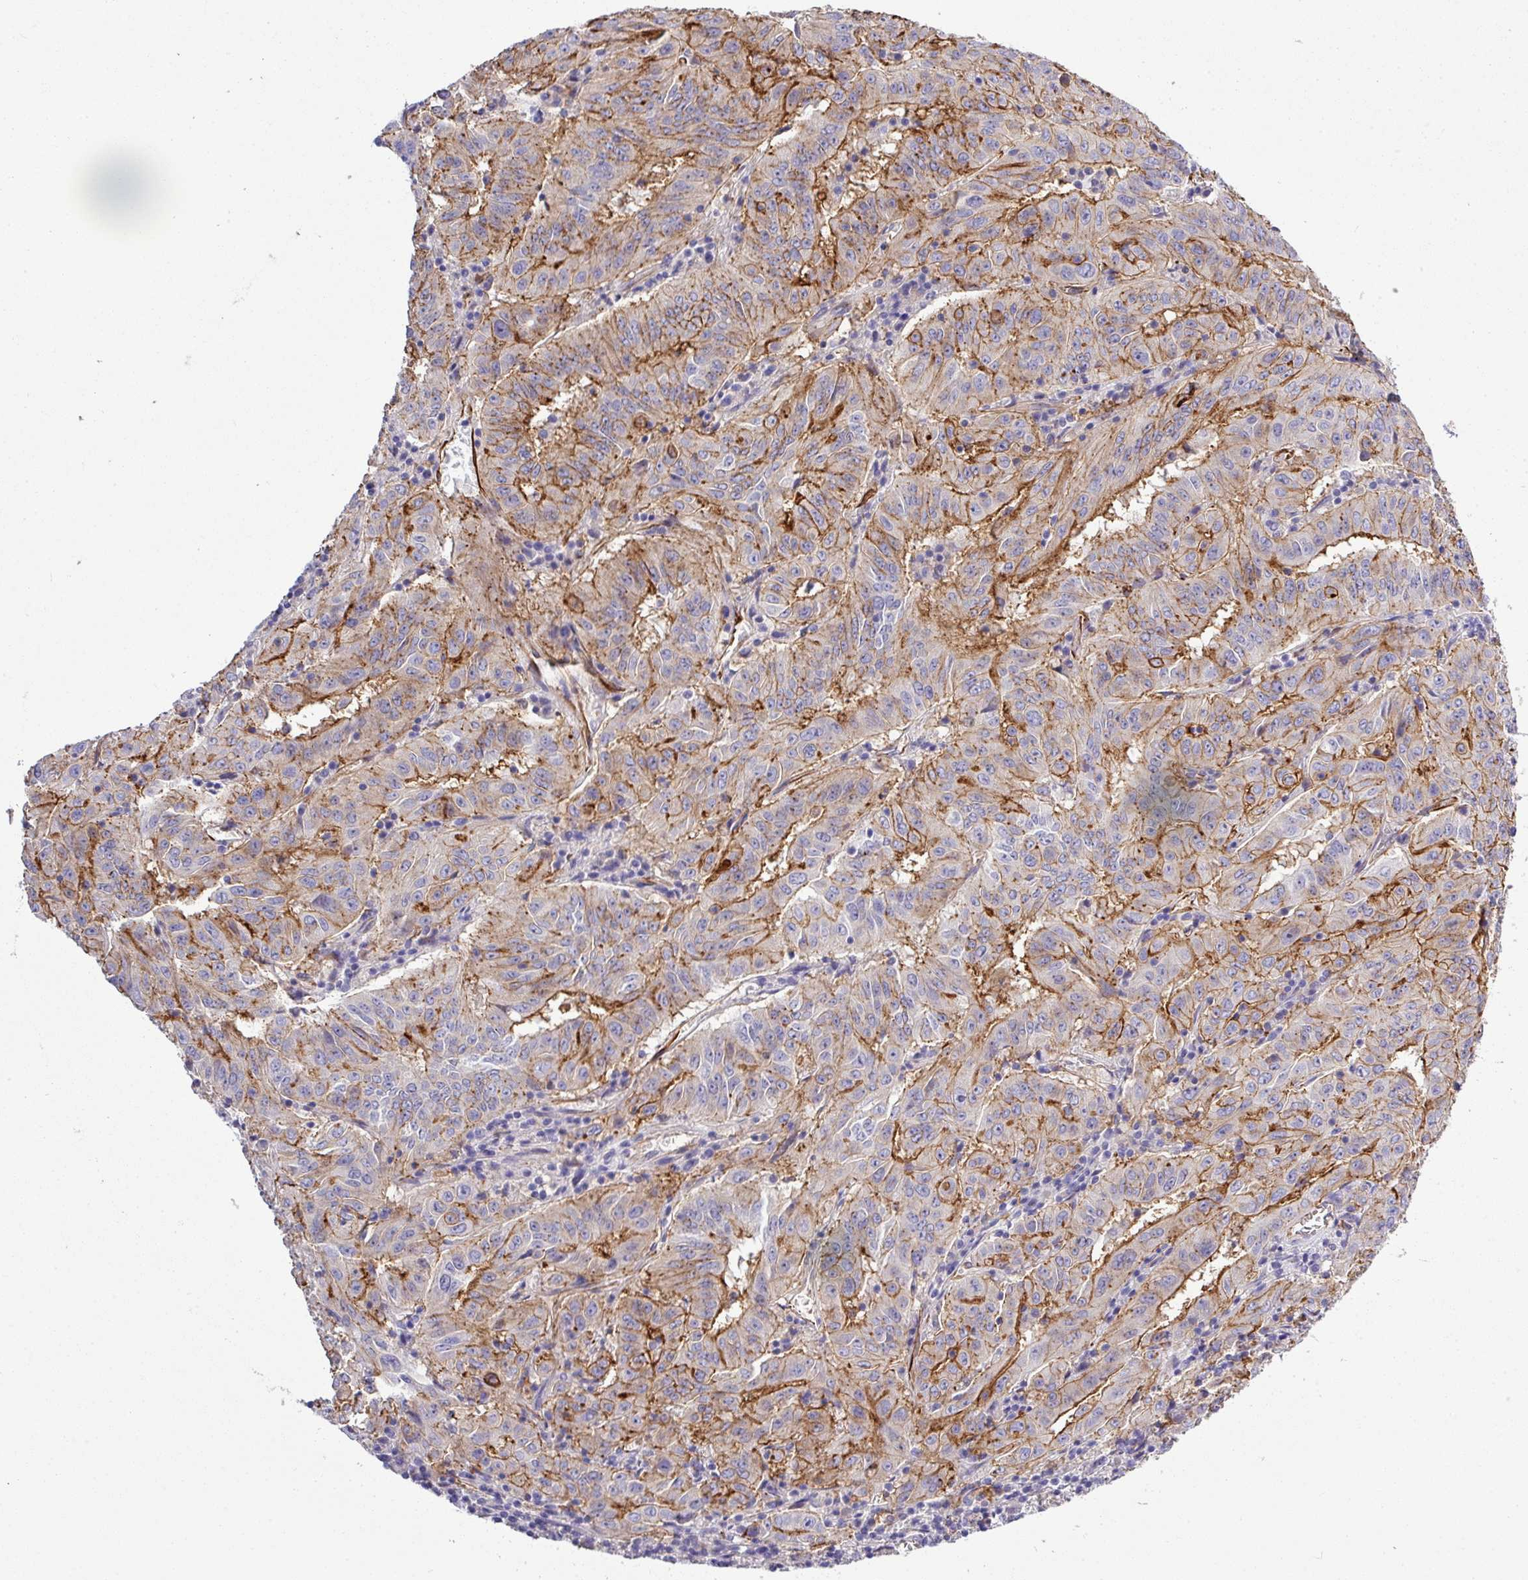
{"staining": {"intensity": "strong", "quantity": ">75%", "location": "cytoplasmic/membranous"}, "tissue": "pancreatic cancer", "cell_type": "Tumor cells", "image_type": "cancer", "snomed": [{"axis": "morphology", "description": "Adenocarcinoma, NOS"}, {"axis": "topography", "description": "Pancreas"}], "caption": "Immunohistochemistry (DAB (3,3'-diaminobenzidine)) staining of pancreatic cancer demonstrates strong cytoplasmic/membranous protein positivity in approximately >75% of tumor cells.", "gene": "PARD6A", "patient": {"sex": "male", "age": 63}}